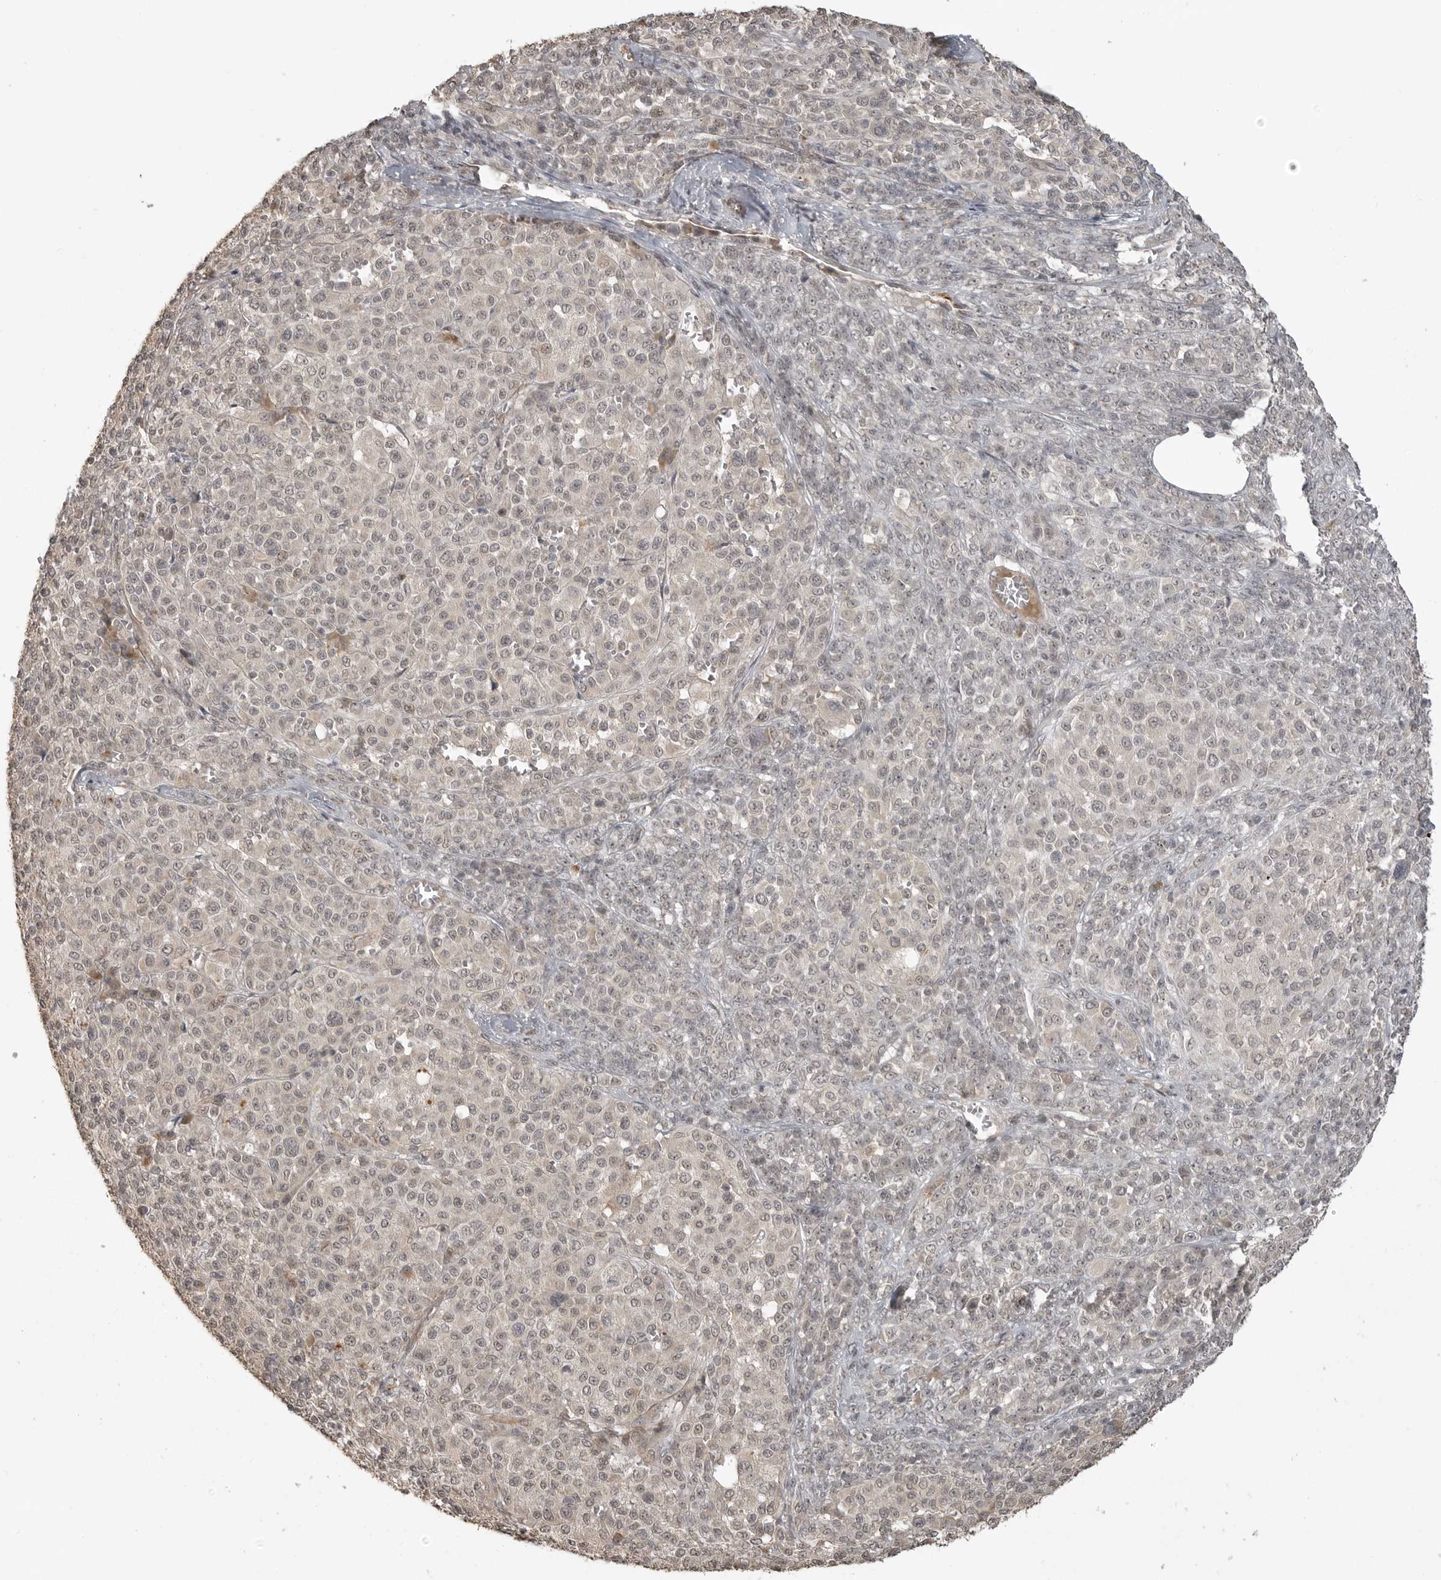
{"staining": {"intensity": "negative", "quantity": "none", "location": "none"}, "tissue": "melanoma", "cell_type": "Tumor cells", "image_type": "cancer", "snomed": [{"axis": "morphology", "description": "Malignant melanoma, Metastatic site"}, {"axis": "topography", "description": "Skin"}], "caption": "This micrograph is of melanoma stained with IHC to label a protein in brown with the nuclei are counter-stained blue. There is no staining in tumor cells. (DAB immunohistochemistry visualized using brightfield microscopy, high magnification).", "gene": "SMG8", "patient": {"sex": "female", "age": 74}}